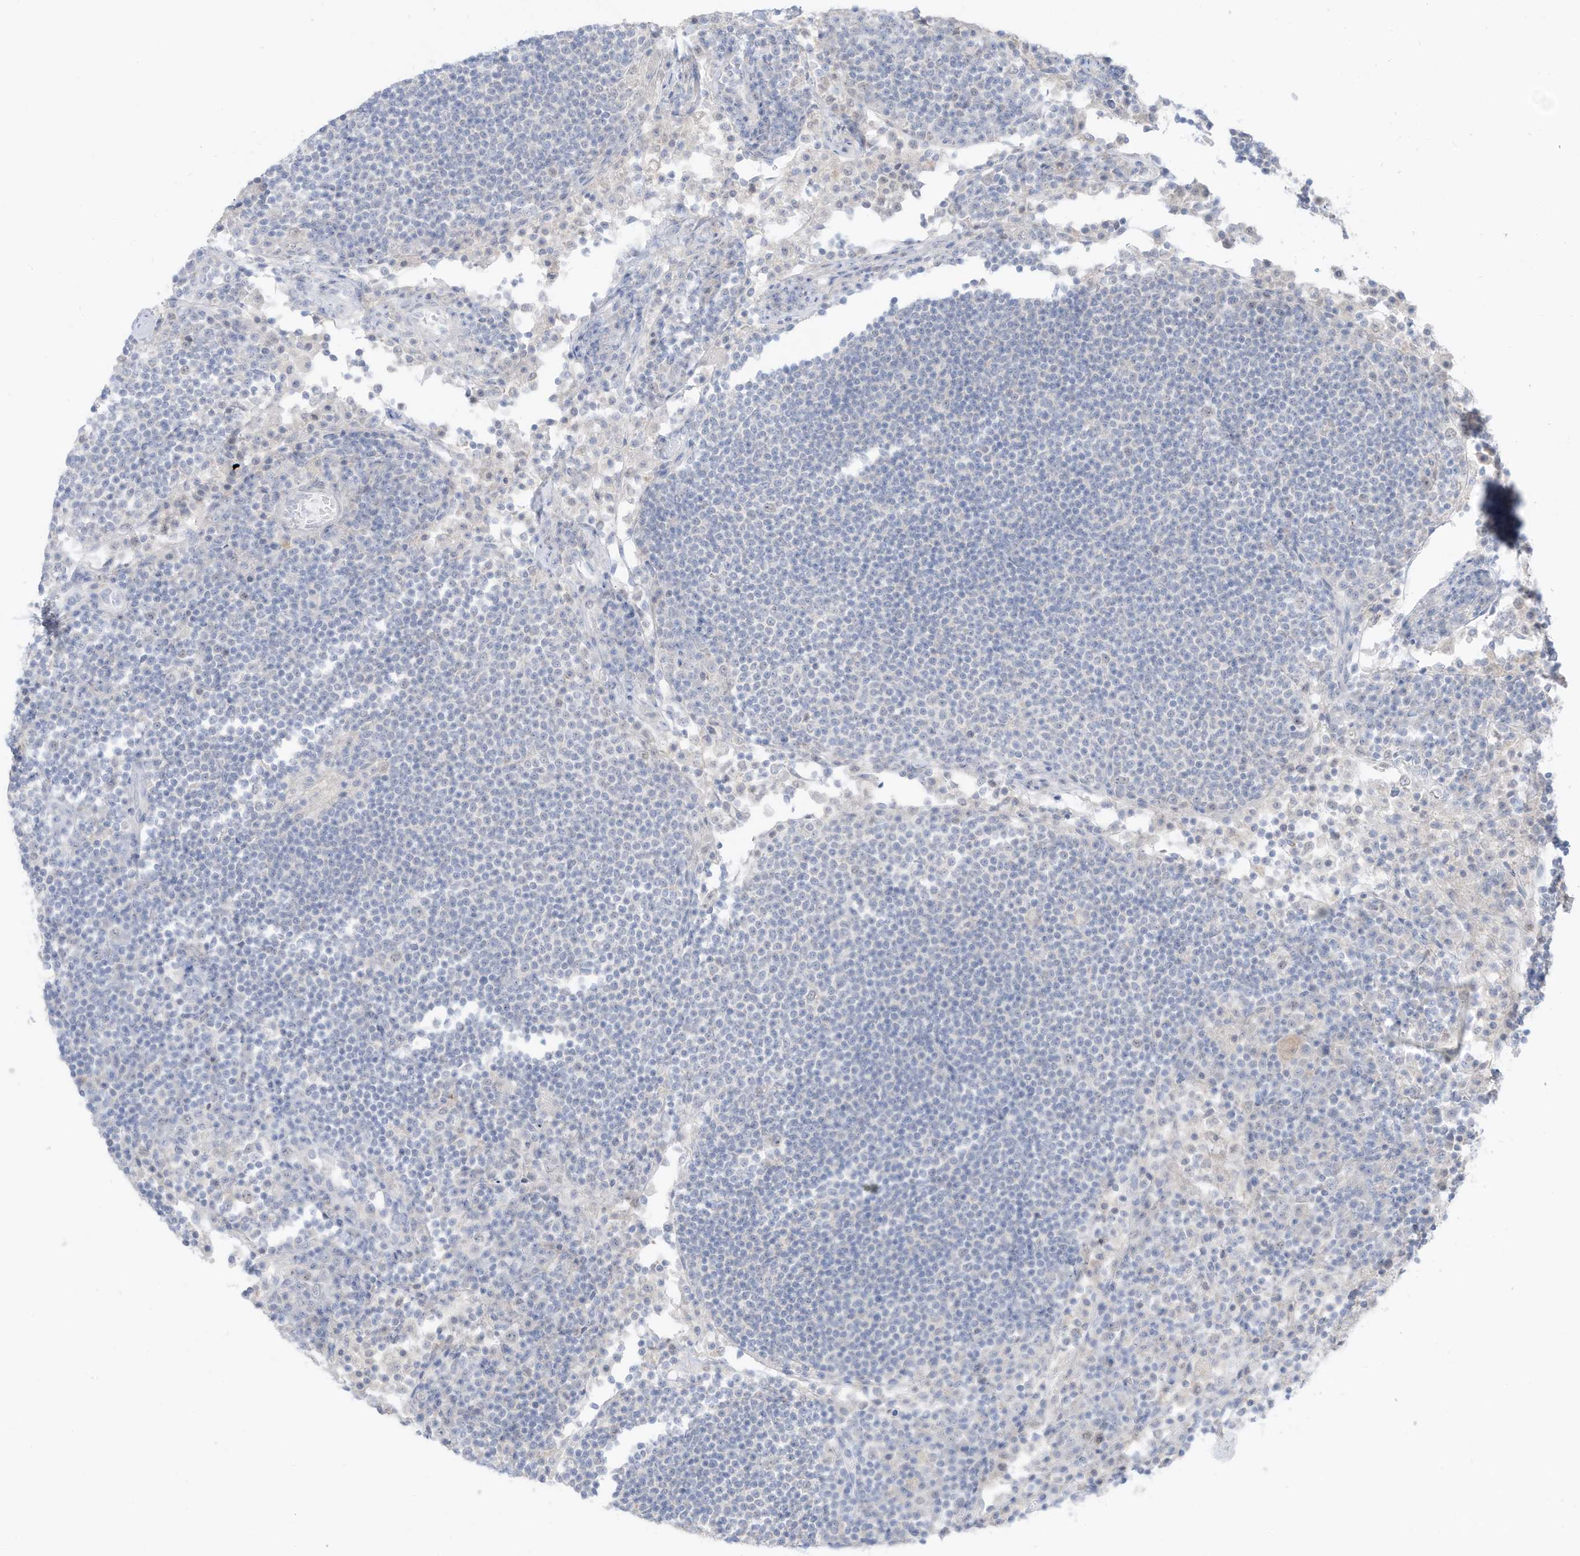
{"staining": {"intensity": "negative", "quantity": "none", "location": "none"}, "tissue": "lymph node", "cell_type": "Germinal center cells", "image_type": "normal", "snomed": [{"axis": "morphology", "description": "Normal tissue, NOS"}, {"axis": "topography", "description": "Lymph node"}], "caption": "High magnification brightfield microscopy of benign lymph node stained with DAB (3,3'-diaminobenzidine) (brown) and counterstained with hematoxylin (blue): germinal center cells show no significant staining. (DAB (3,3'-diaminobenzidine) IHC visualized using brightfield microscopy, high magnification).", "gene": "OGT", "patient": {"sex": "female", "age": 53}}